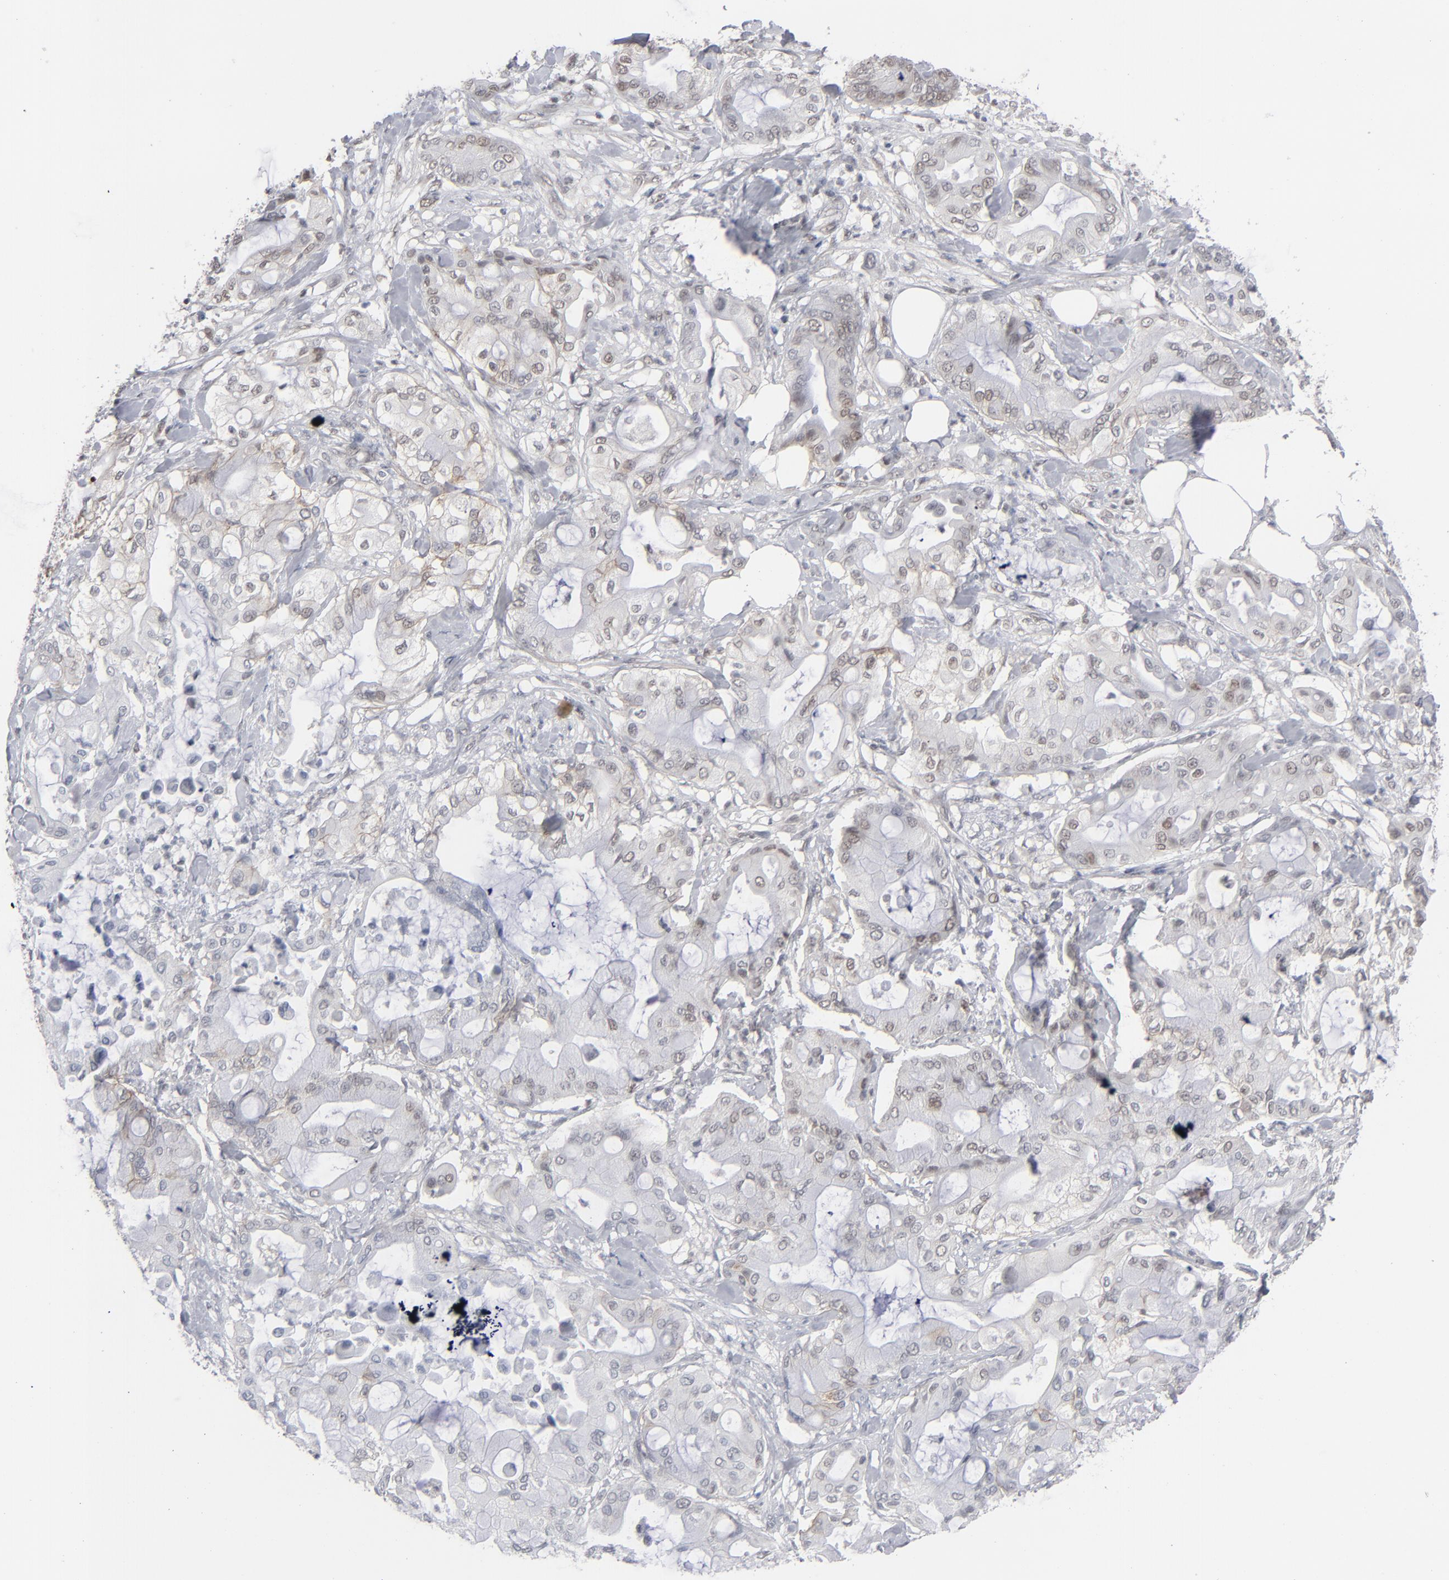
{"staining": {"intensity": "weak", "quantity": "<25%", "location": "nuclear"}, "tissue": "pancreatic cancer", "cell_type": "Tumor cells", "image_type": "cancer", "snomed": [{"axis": "morphology", "description": "Adenocarcinoma, NOS"}, {"axis": "morphology", "description": "Adenocarcinoma, metastatic, NOS"}, {"axis": "topography", "description": "Lymph node"}, {"axis": "topography", "description": "Pancreas"}, {"axis": "topography", "description": "Duodenum"}], "caption": "There is no significant staining in tumor cells of pancreatic cancer (metastatic adenocarcinoma).", "gene": "IRF9", "patient": {"sex": "female", "age": 64}}